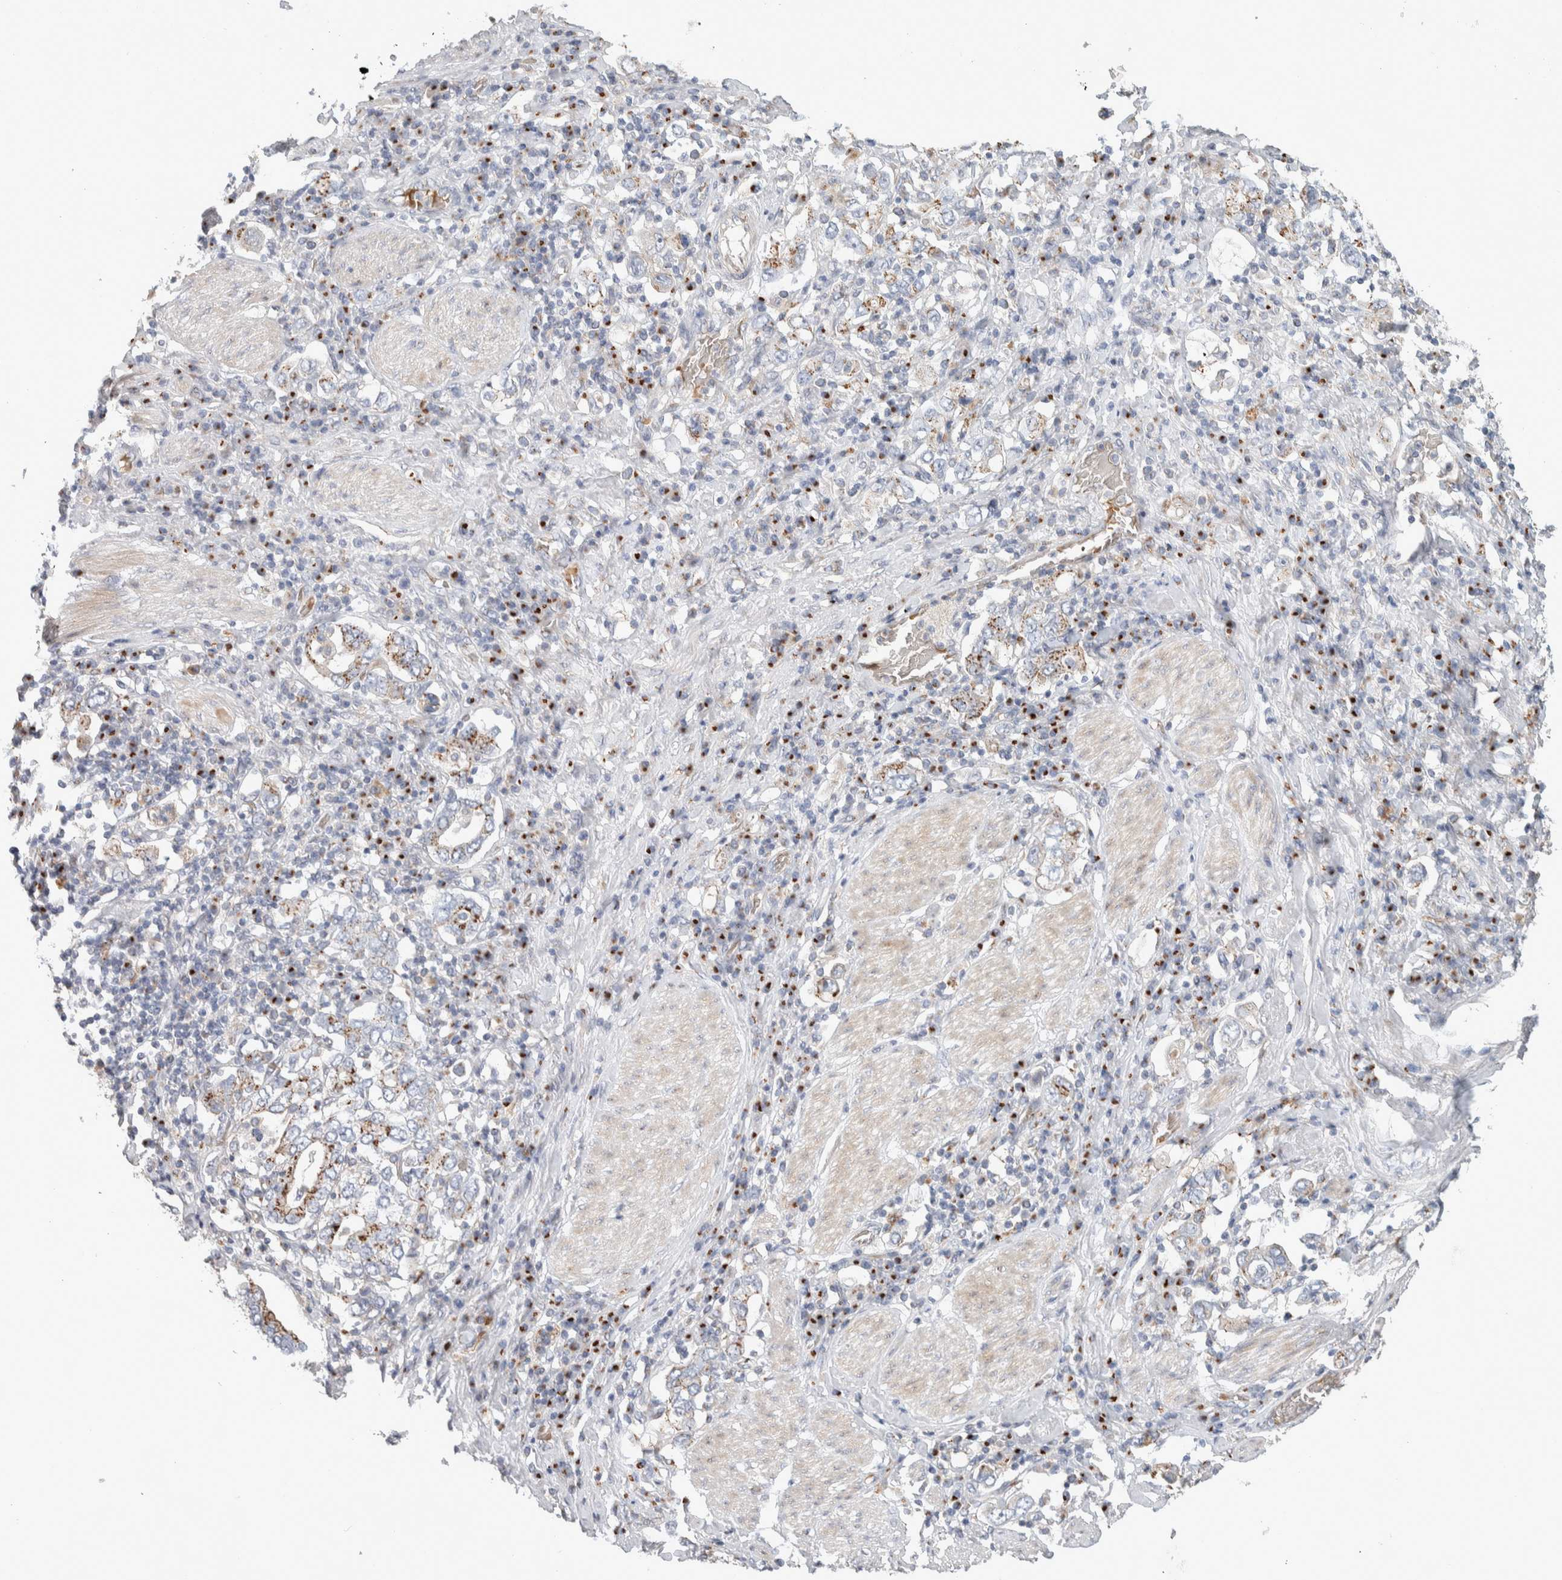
{"staining": {"intensity": "moderate", "quantity": "25%-75%", "location": "cytoplasmic/membranous"}, "tissue": "stomach cancer", "cell_type": "Tumor cells", "image_type": "cancer", "snomed": [{"axis": "morphology", "description": "Normal tissue, NOS"}, {"axis": "morphology", "description": "Adenocarcinoma, NOS"}, {"axis": "topography", "description": "Stomach"}], "caption": "Protein expression analysis of human stomach cancer (adenocarcinoma) reveals moderate cytoplasmic/membranous positivity in about 25%-75% of tumor cells. (DAB = brown stain, brightfield microscopy at high magnification).", "gene": "SLC38A10", "patient": {"sex": "male", "age": 62}}